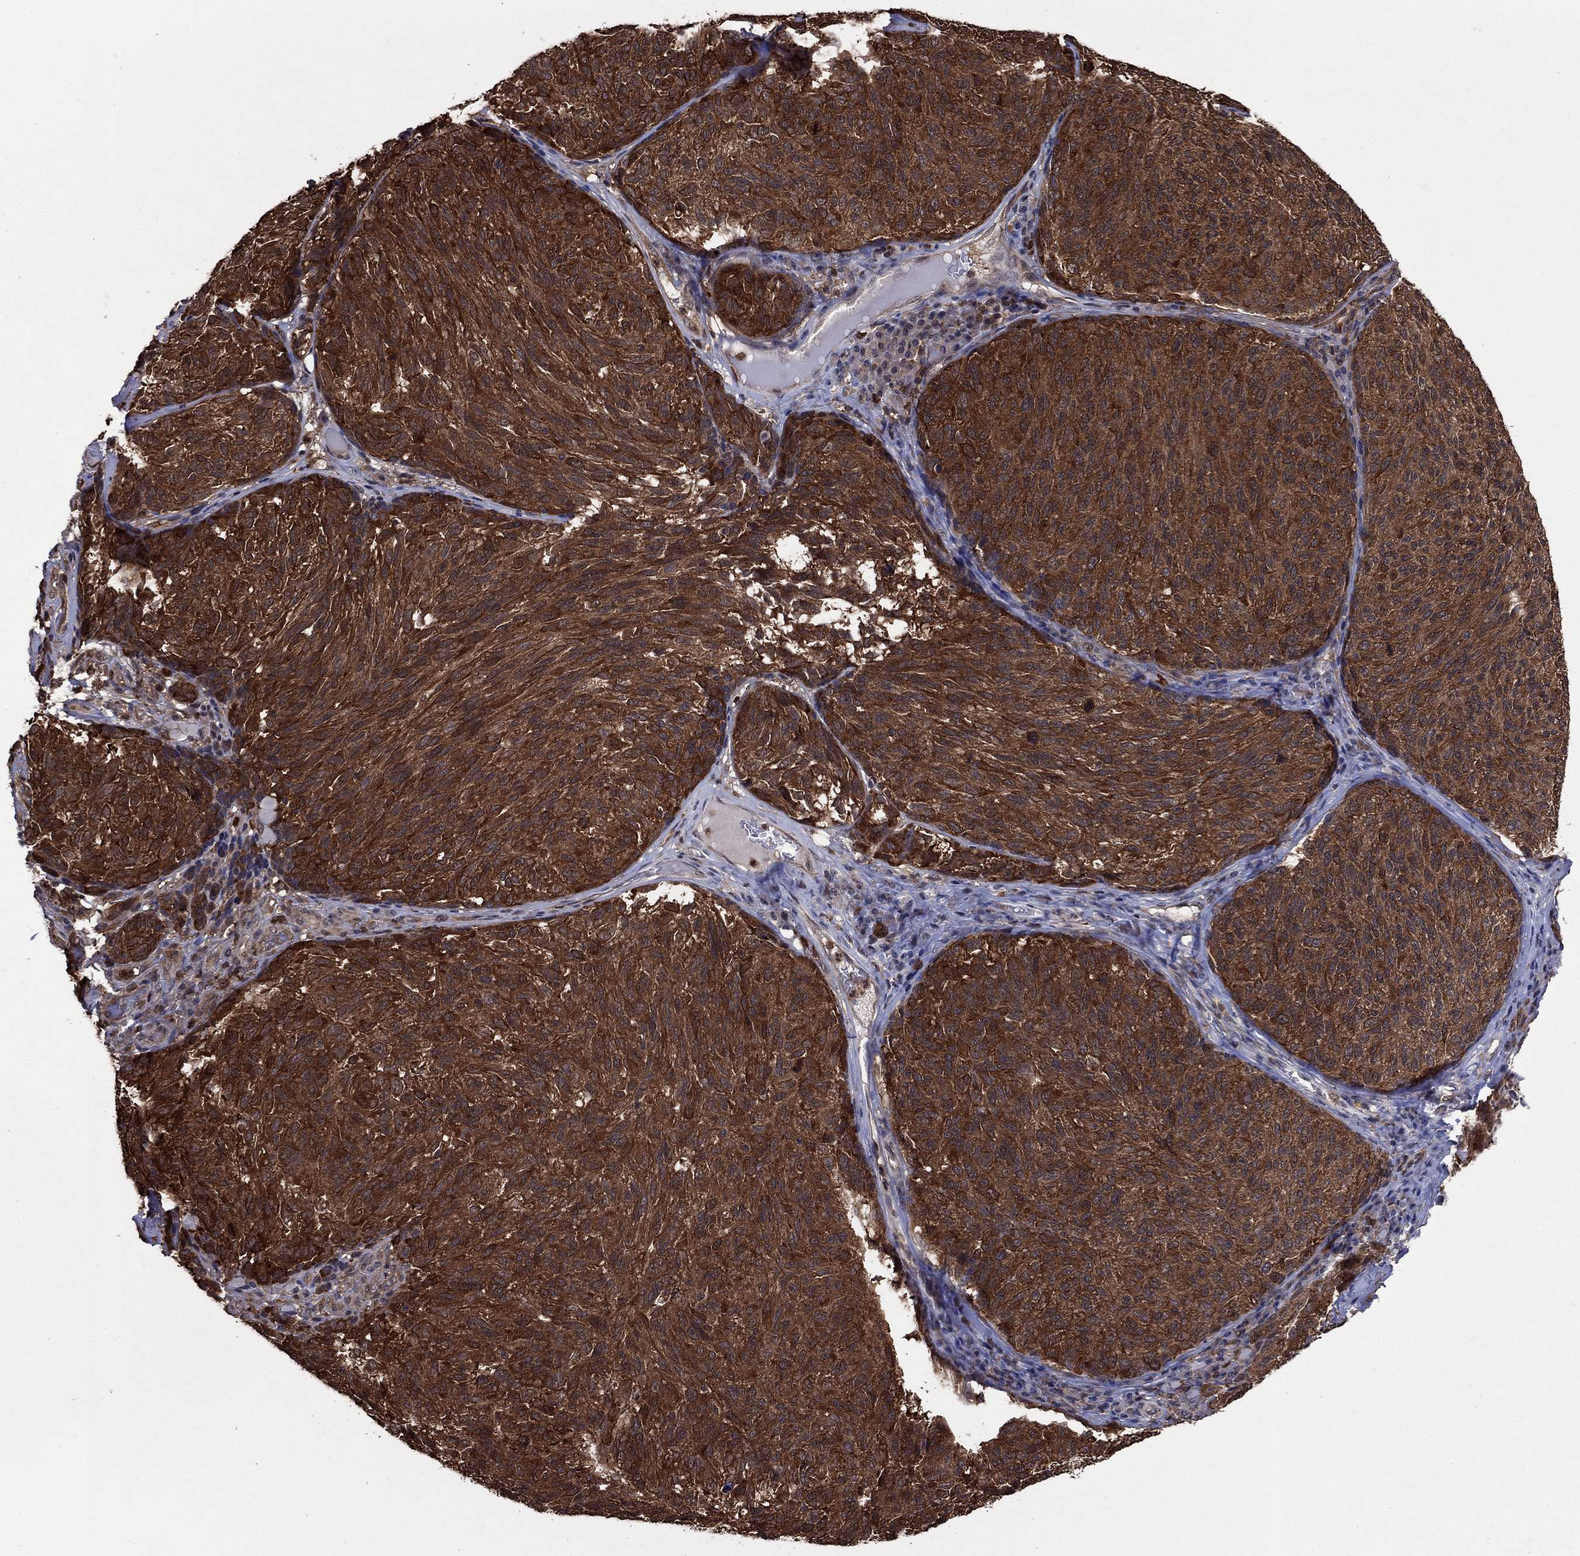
{"staining": {"intensity": "strong", "quantity": ">75%", "location": "cytoplasmic/membranous"}, "tissue": "melanoma", "cell_type": "Tumor cells", "image_type": "cancer", "snomed": [{"axis": "morphology", "description": "Malignant melanoma, NOS"}, {"axis": "topography", "description": "Skin"}], "caption": "Immunohistochemical staining of malignant melanoma shows high levels of strong cytoplasmic/membranous protein staining in approximately >75% of tumor cells.", "gene": "CACYBP", "patient": {"sex": "female", "age": 73}}